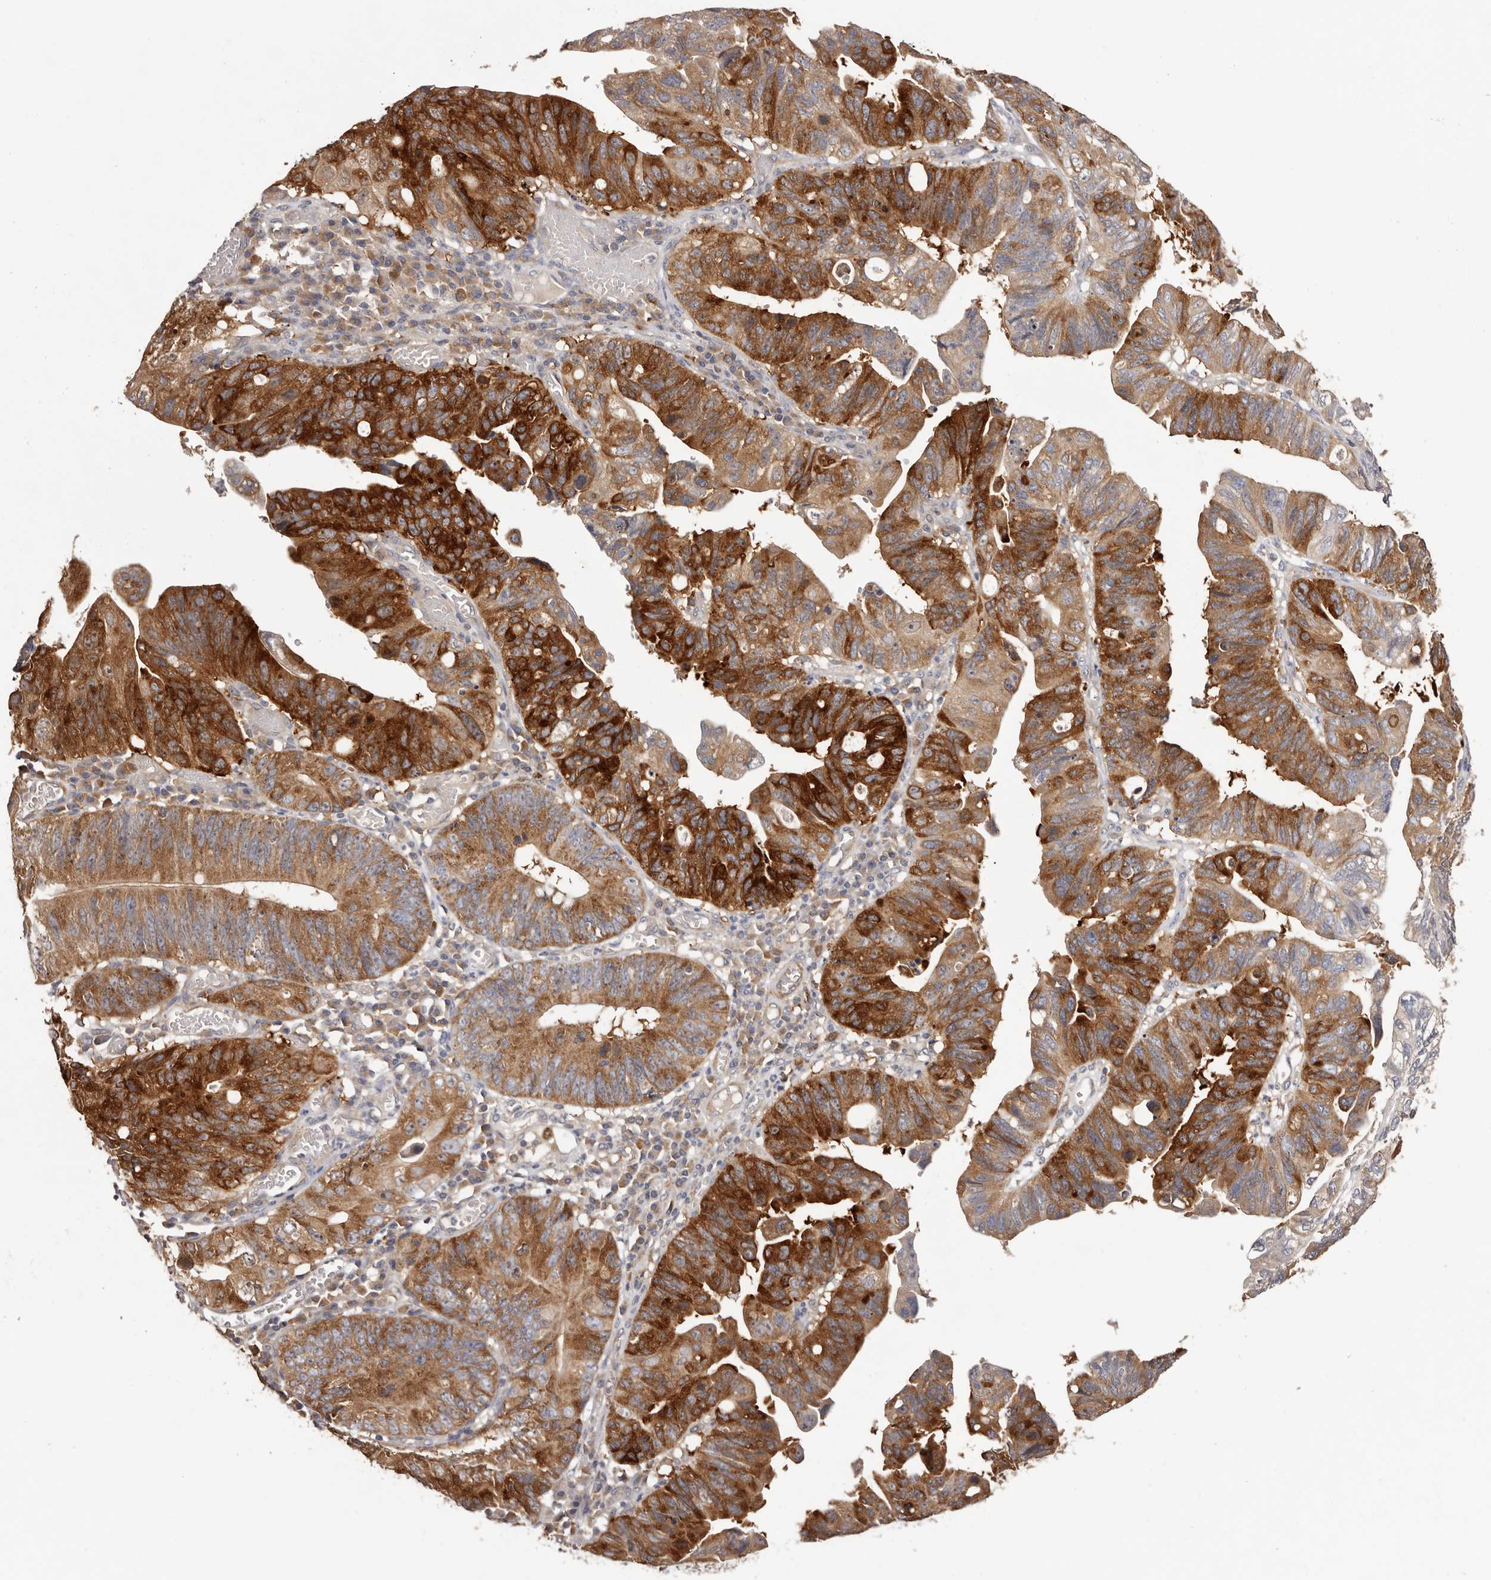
{"staining": {"intensity": "strong", "quantity": ">75%", "location": "cytoplasmic/membranous"}, "tissue": "stomach cancer", "cell_type": "Tumor cells", "image_type": "cancer", "snomed": [{"axis": "morphology", "description": "Adenocarcinoma, NOS"}, {"axis": "topography", "description": "Stomach"}], "caption": "Strong cytoplasmic/membranous expression is present in about >75% of tumor cells in stomach adenocarcinoma.", "gene": "LTV1", "patient": {"sex": "male", "age": 59}}